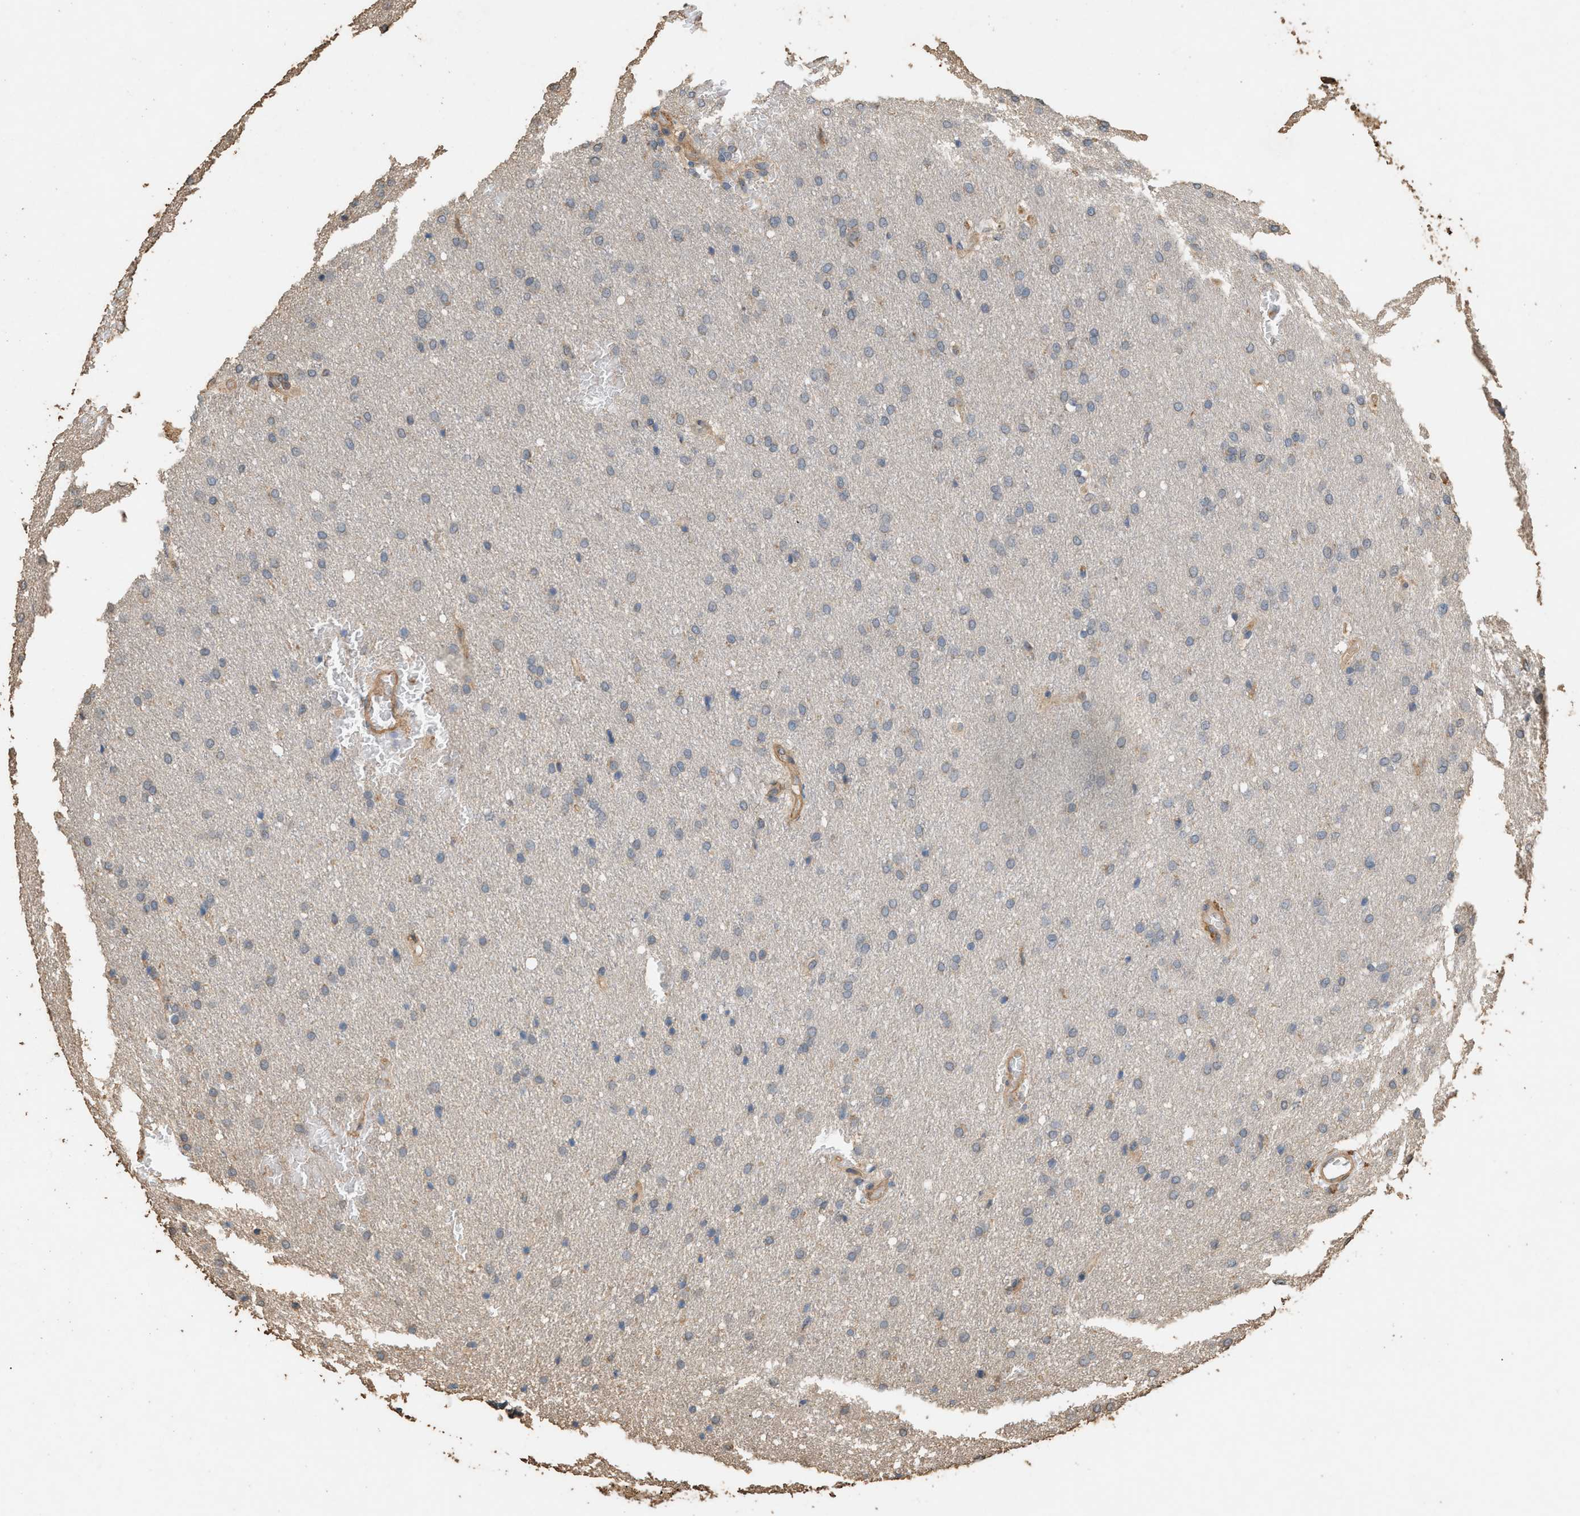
{"staining": {"intensity": "negative", "quantity": "none", "location": "none"}, "tissue": "glioma", "cell_type": "Tumor cells", "image_type": "cancer", "snomed": [{"axis": "morphology", "description": "Glioma, malignant, Low grade"}, {"axis": "topography", "description": "Brain"}], "caption": "This is an immunohistochemistry photomicrograph of human glioma. There is no expression in tumor cells.", "gene": "DCAF7", "patient": {"sex": "female", "age": 37}}